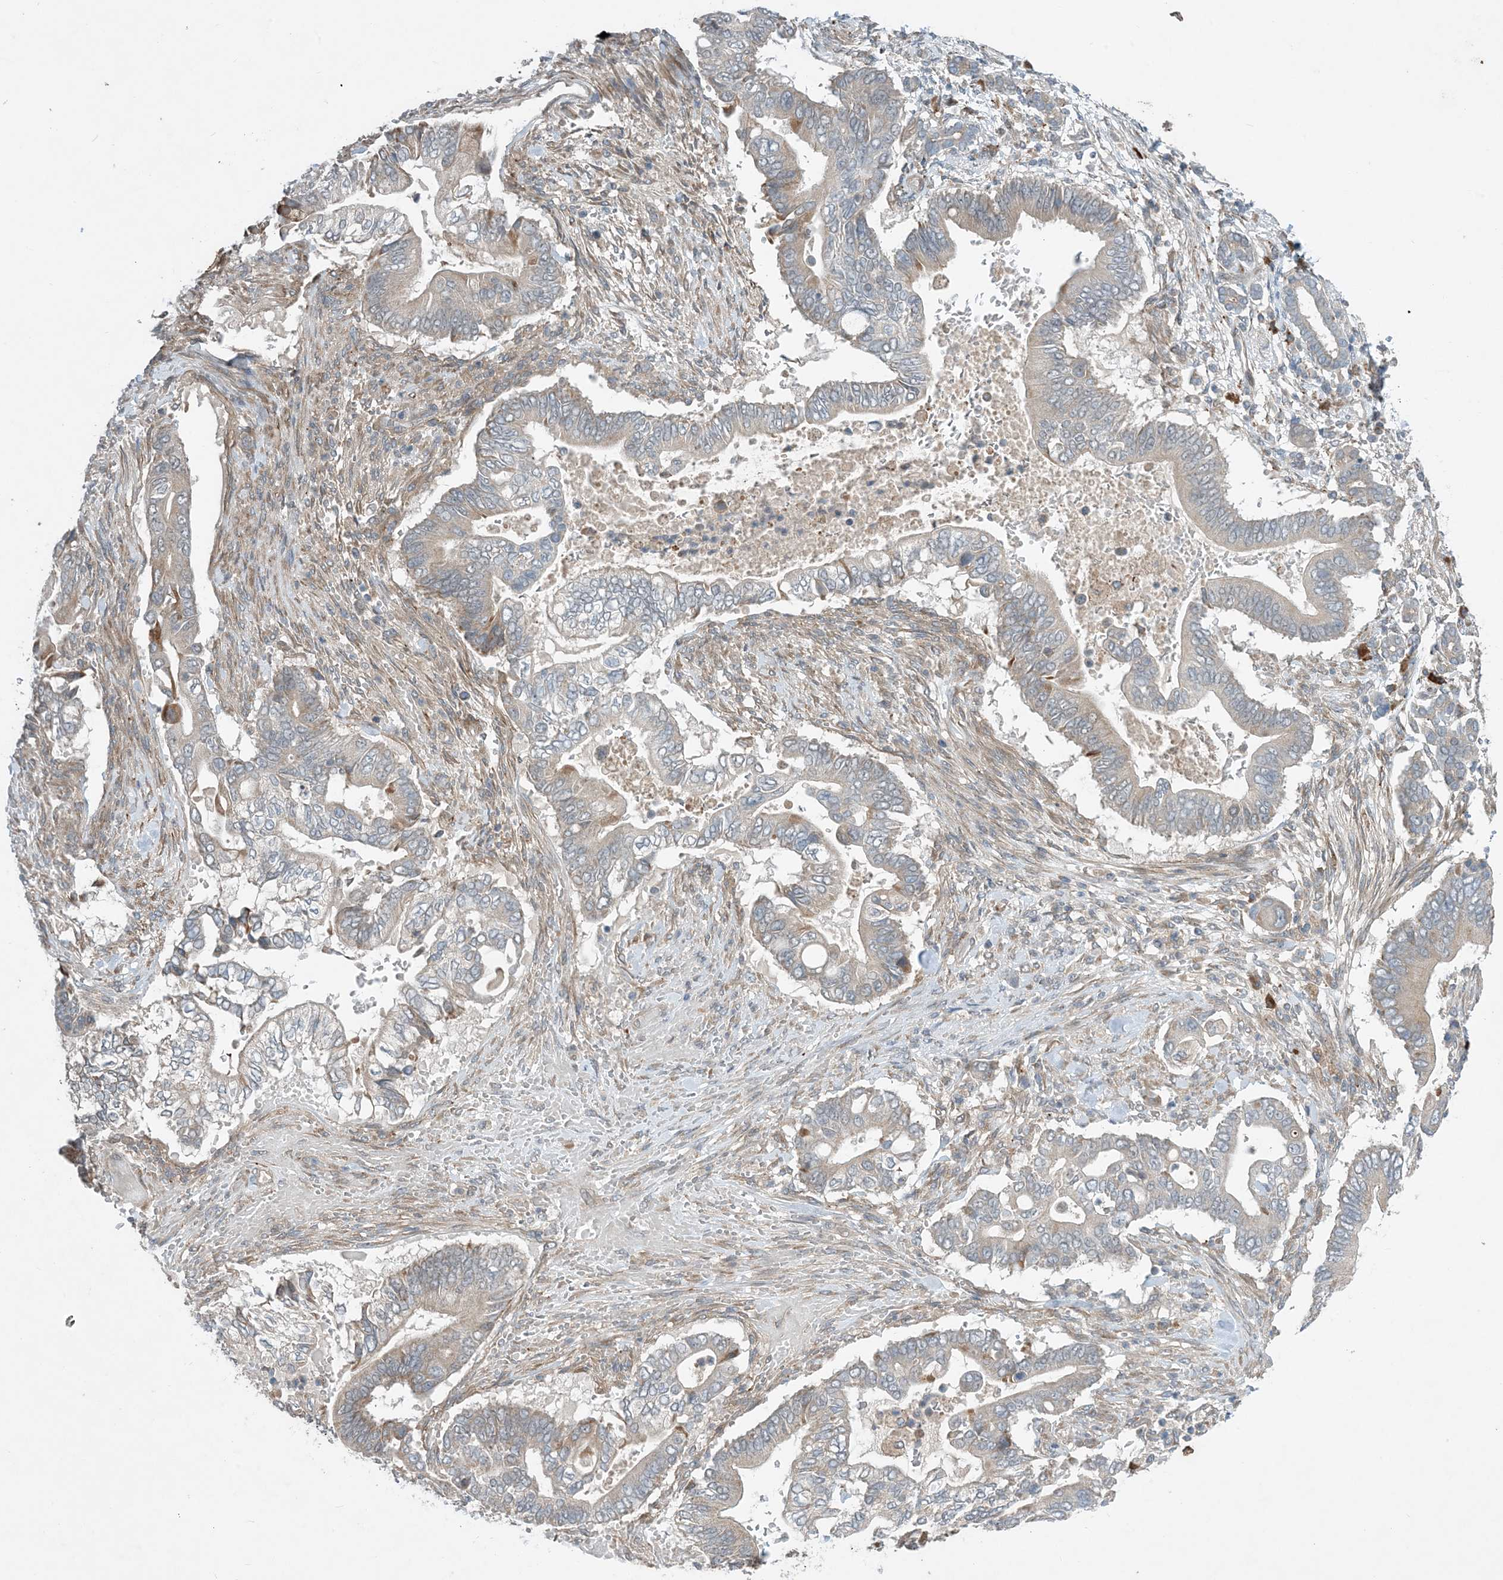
{"staining": {"intensity": "weak", "quantity": "<25%", "location": "cytoplasmic/membranous"}, "tissue": "pancreatic cancer", "cell_type": "Tumor cells", "image_type": "cancer", "snomed": [{"axis": "morphology", "description": "Adenocarcinoma, NOS"}, {"axis": "topography", "description": "Pancreas"}], "caption": "A photomicrograph of pancreatic cancer stained for a protein exhibits no brown staining in tumor cells.", "gene": "PHOSPHO2", "patient": {"sex": "male", "age": 68}}